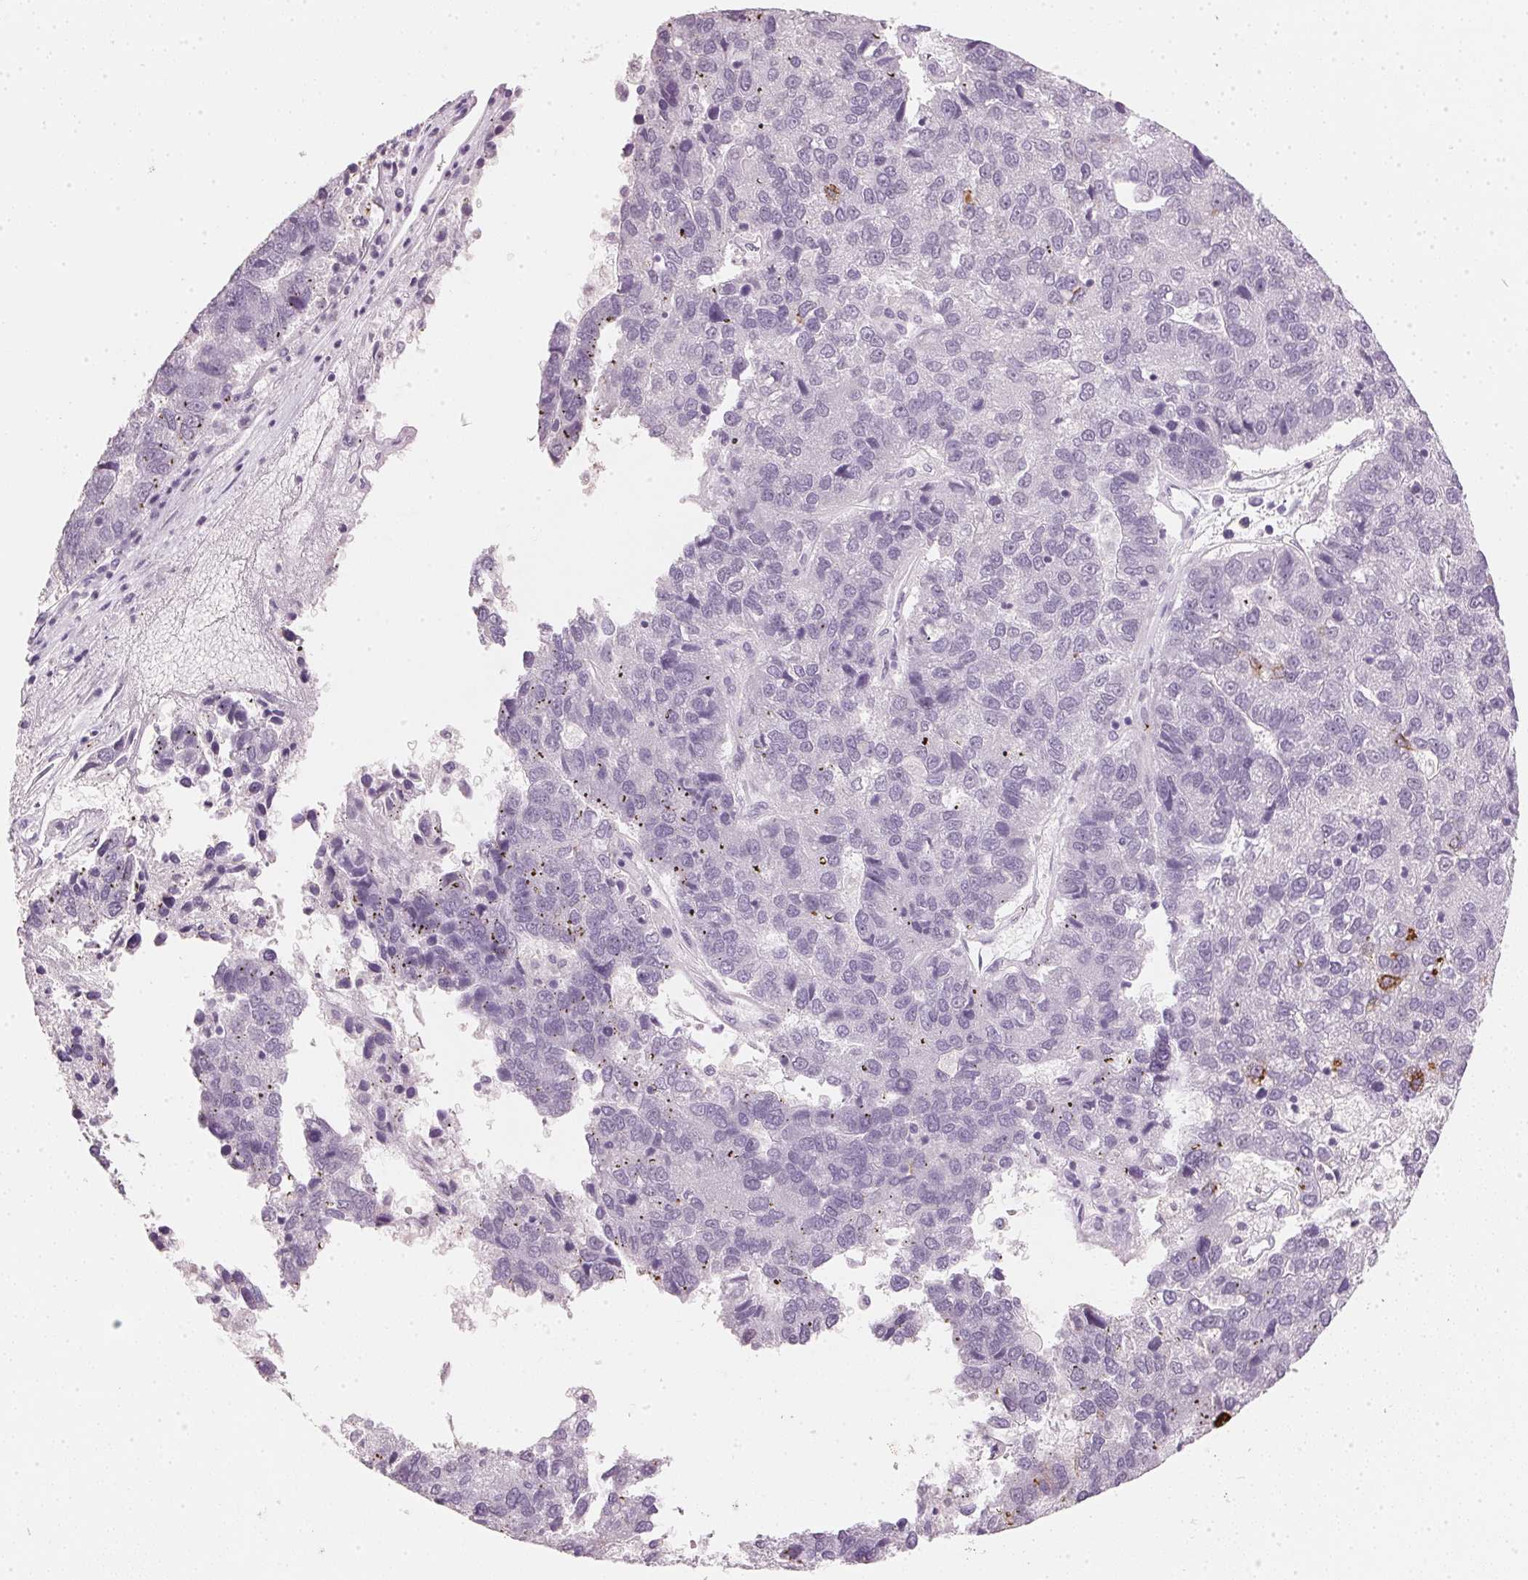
{"staining": {"intensity": "negative", "quantity": "none", "location": "none"}, "tissue": "pancreatic cancer", "cell_type": "Tumor cells", "image_type": "cancer", "snomed": [{"axis": "morphology", "description": "Adenocarcinoma, NOS"}, {"axis": "topography", "description": "Pancreas"}], "caption": "An IHC histopathology image of adenocarcinoma (pancreatic) is shown. There is no staining in tumor cells of adenocarcinoma (pancreatic).", "gene": "IGFBP1", "patient": {"sex": "female", "age": 61}}